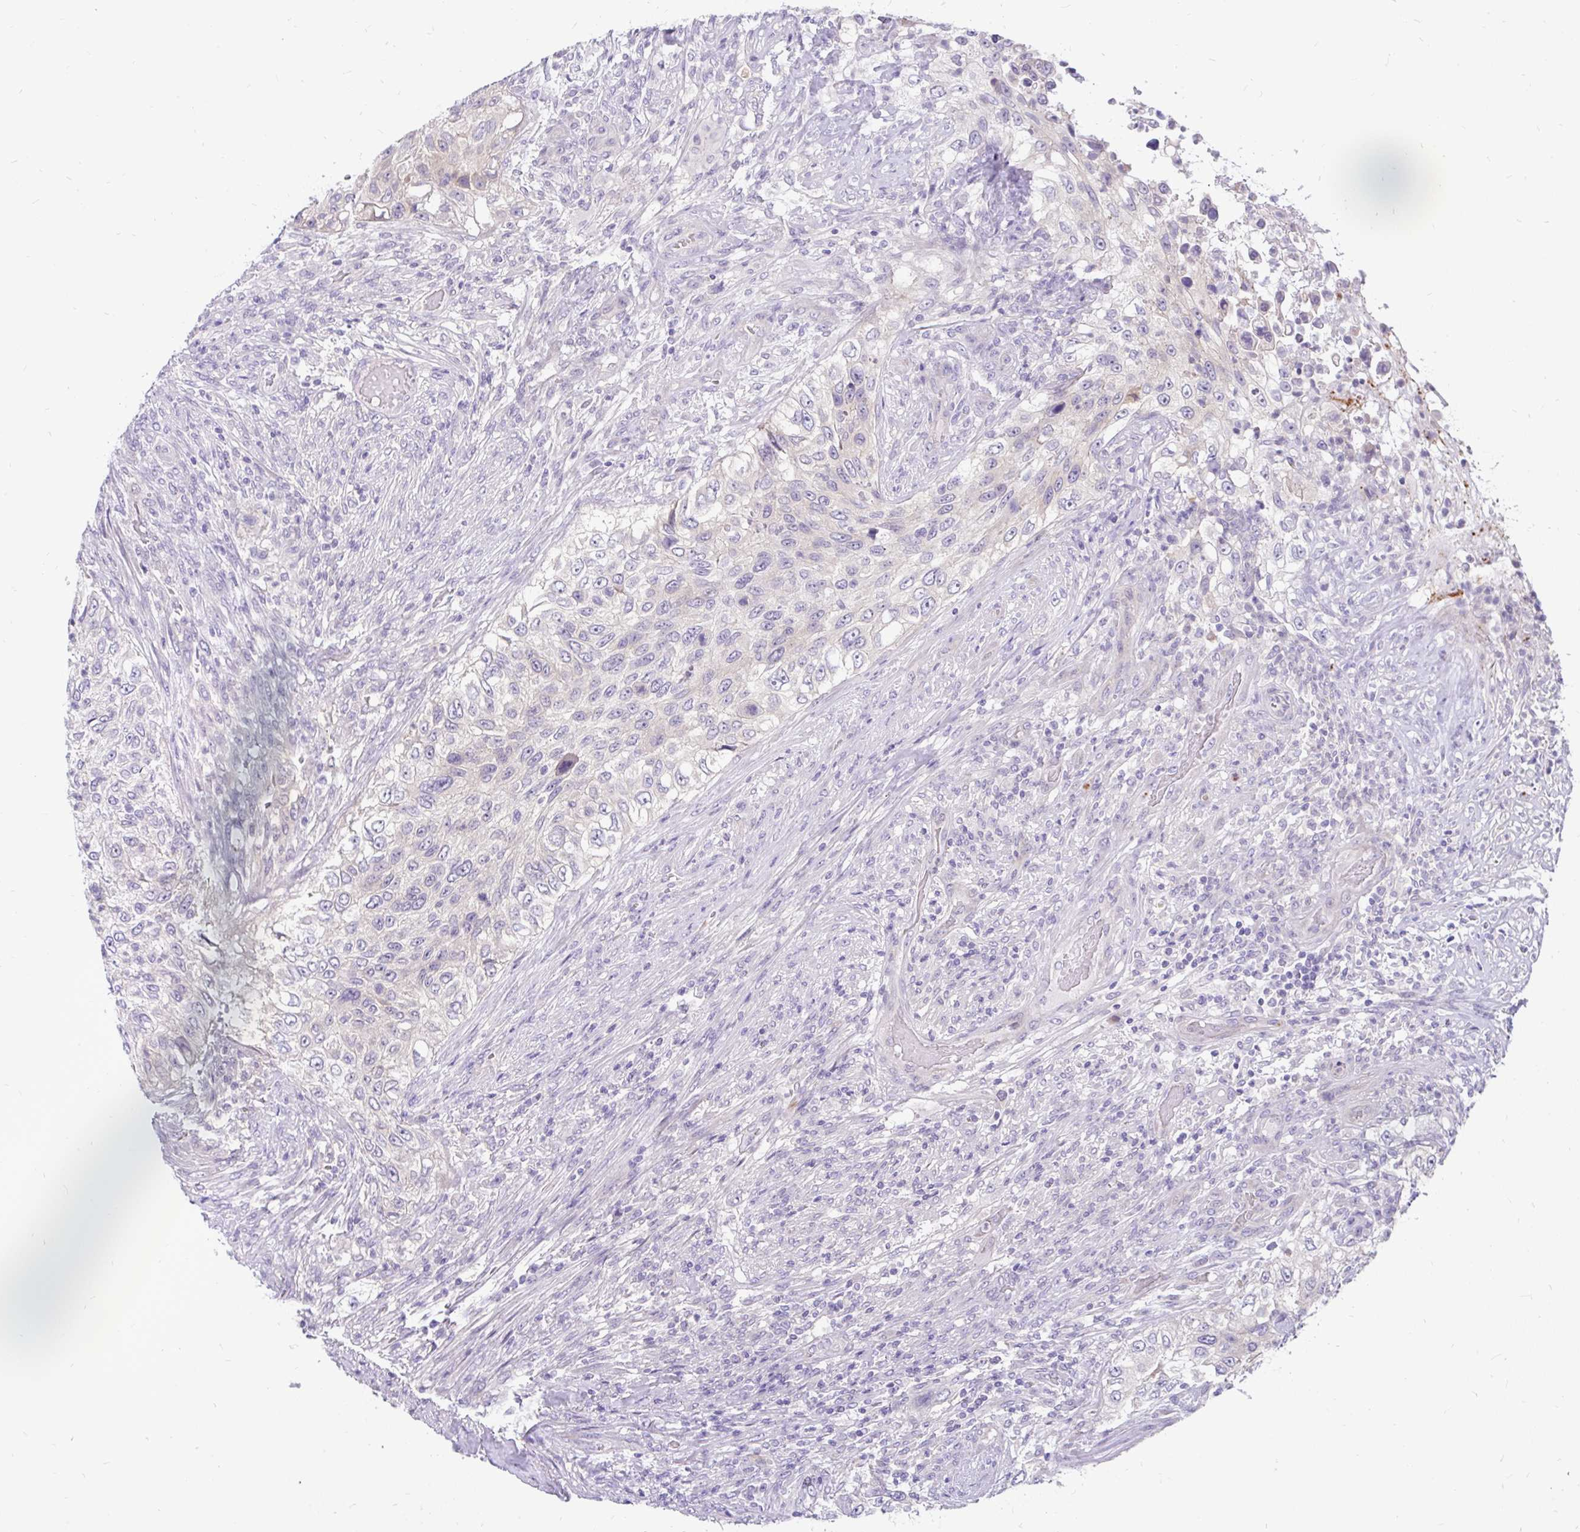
{"staining": {"intensity": "negative", "quantity": "none", "location": "none"}, "tissue": "urothelial cancer", "cell_type": "Tumor cells", "image_type": "cancer", "snomed": [{"axis": "morphology", "description": "Urothelial carcinoma, High grade"}, {"axis": "topography", "description": "Urinary bladder"}], "caption": "DAB immunohistochemical staining of high-grade urothelial carcinoma reveals no significant positivity in tumor cells.", "gene": "KIAA2013", "patient": {"sex": "female", "age": 60}}